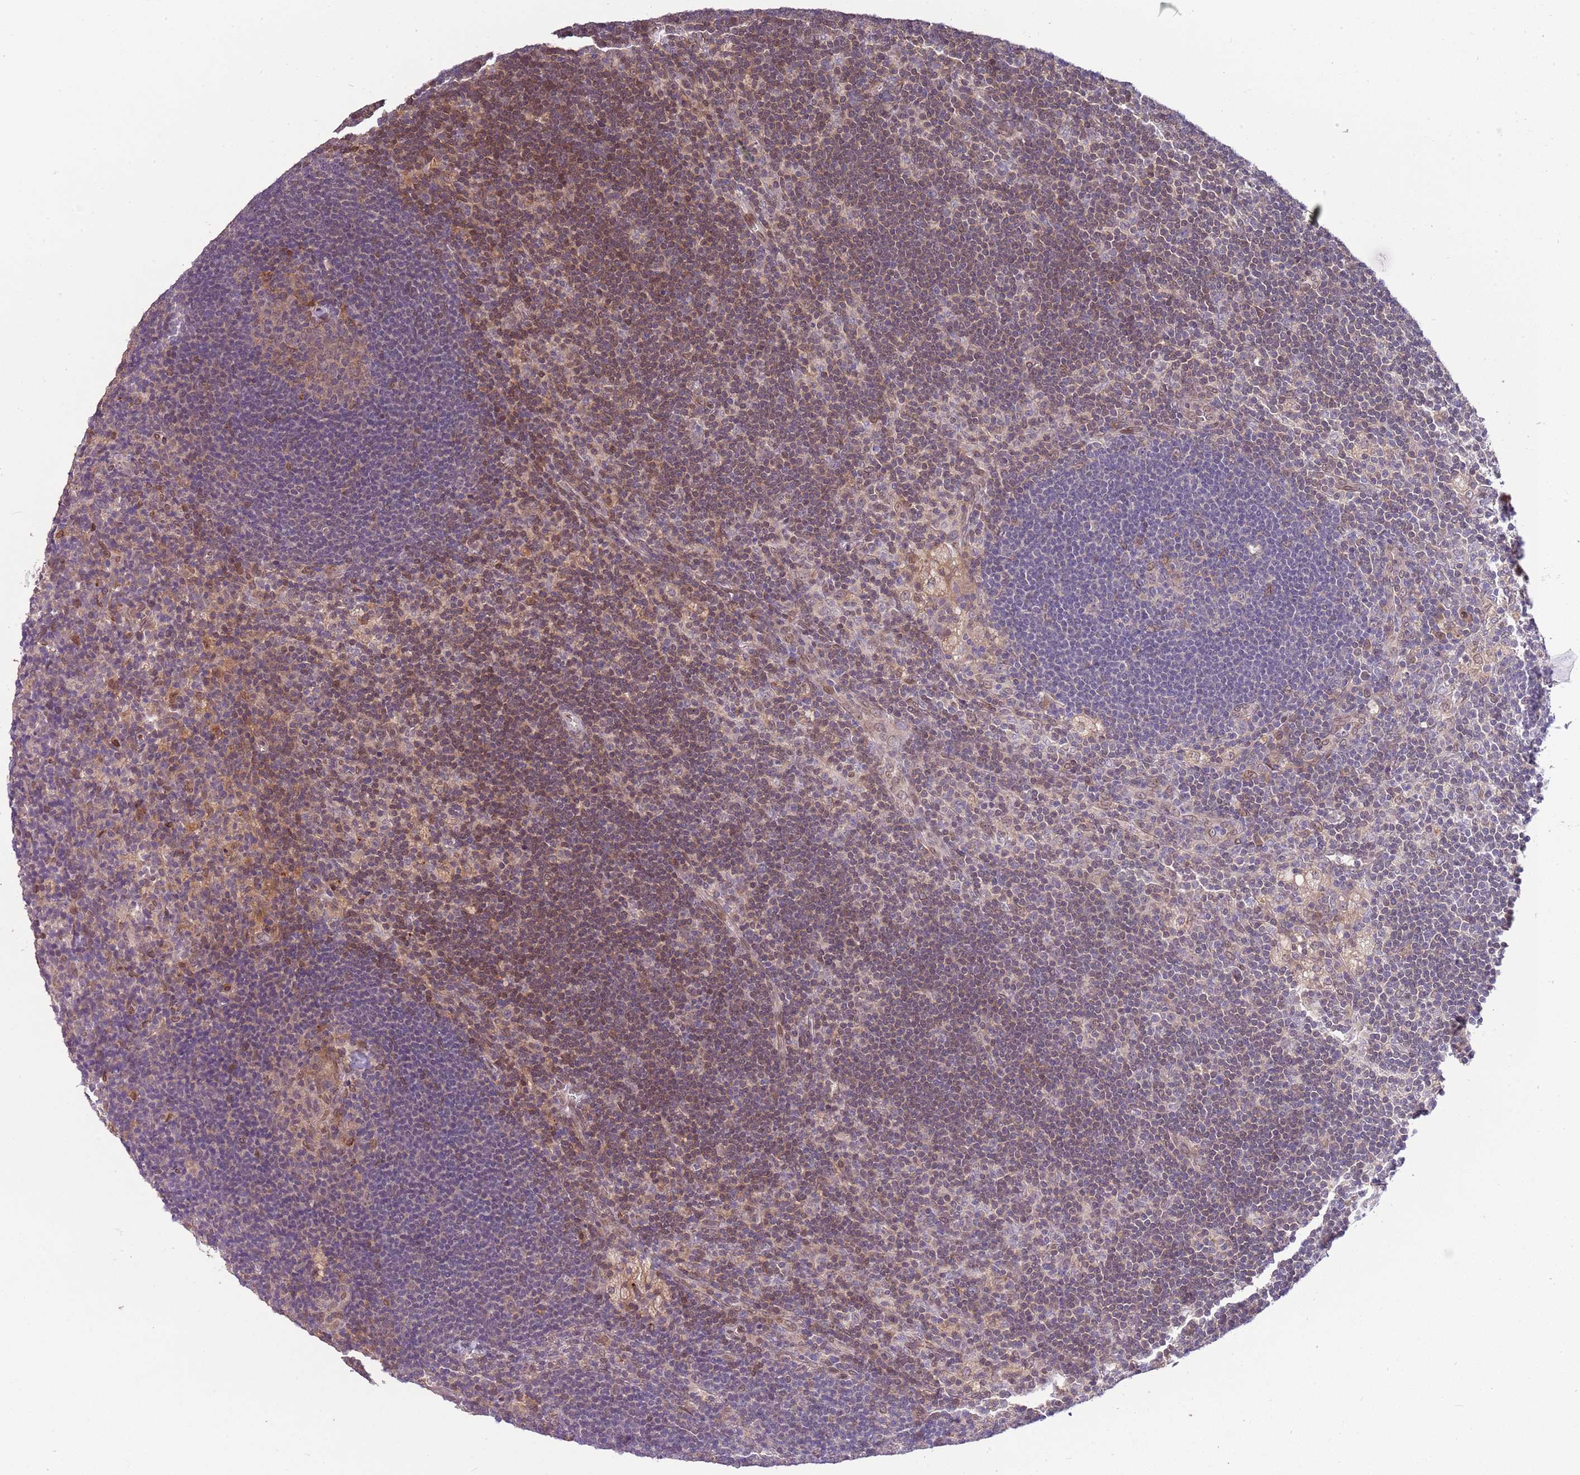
{"staining": {"intensity": "weak", "quantity": "<25%", "location": "nuclear"}, "tissue": "lymph node", "cell_type": "Germinal center cells", "image_type": "normal", "snomed": [{"axis": "morphology", "description": "Normal tissue, NOS"}, {"axis": "topography", "description": "Lymph node"}], "caption": "Human lymph node stained for a protein using immunohistochemistry (IHC) reveals no staining in germinal center cells.", "gene": "ZNF665", "patient": {"sex": "male", "age": 24}}